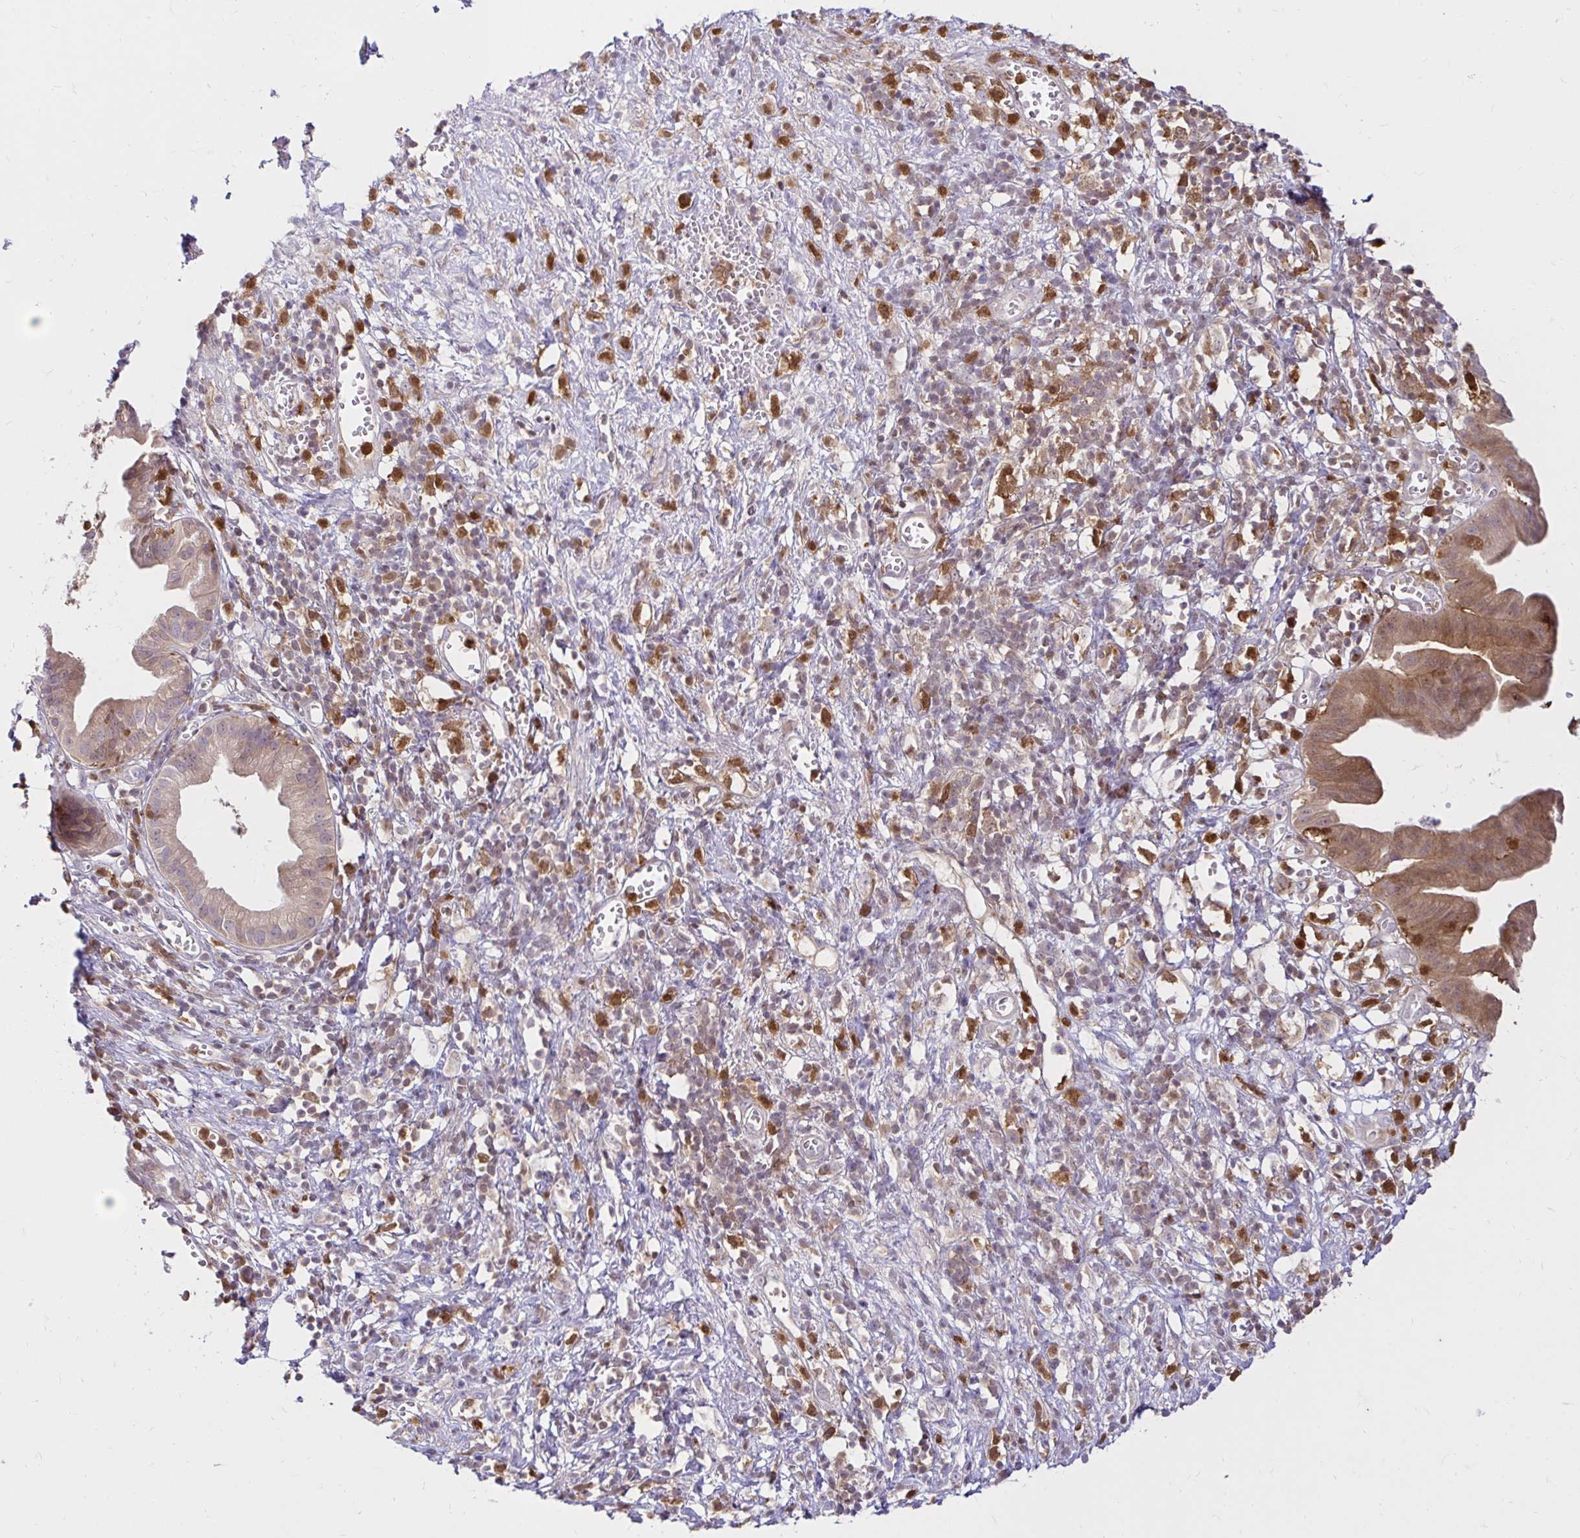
{"staining": {"intensity": "moderate", "quantity": ">75%", "location": "cytoplasmic/membranous"}, "tissue": "pancreatic cancer", "cell_type": "Tumor cells", "image_type": "cancer", "snomed": [{"axis": "morphology", "description": "Adenocarcinoma, NOS"}, {"axis": "topography", "description": "Pancreas"}], "caption": "A medium amount of moderate cytoplasmic/membranous staining is present in about >75% of tumor cells in adenocarcinoma (pancreatic) tissue.", "gene": "PYCARD", "patient": {"sex": "female", "age": 73}}